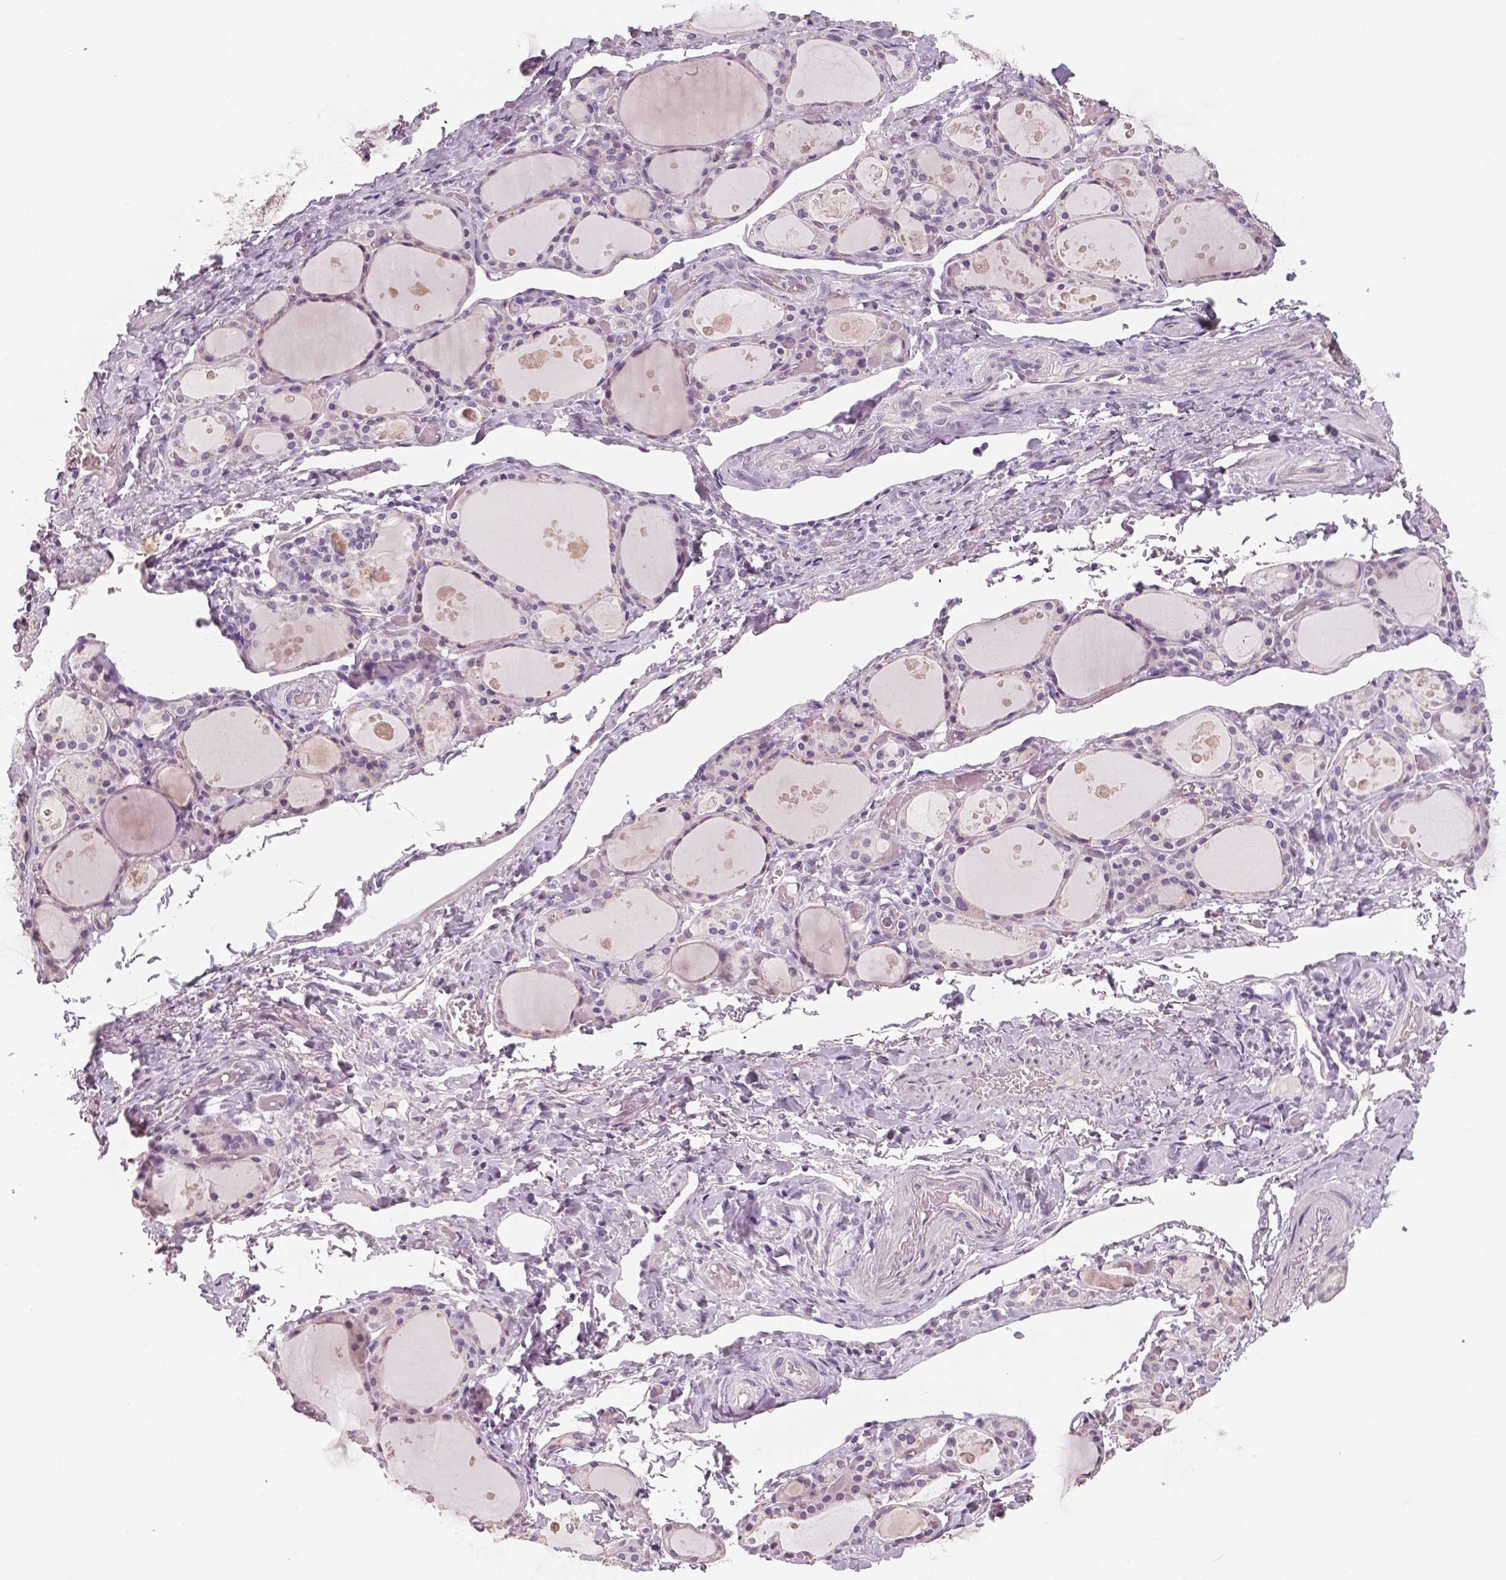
{"staining": {"intensity": "negative", "quantity": "none", "location": "none"}, "tissue": "thyroid gland", "cell_type": "Glandular cells", "image_type": "normal", "snomed": [{"axis": "morphology", "description": "Normal tissue, NOS"}, {"axis": "topography", "description": "Thyroid gland"}], "caption": "DAB (3,3'-diaminobenzidine) immunohistochemical staining of benign human thyroid gland demonstrates no significant expression in glandular cells.", "gene": "NECAB1", "patient": {"sex": "male", "age": 68}}